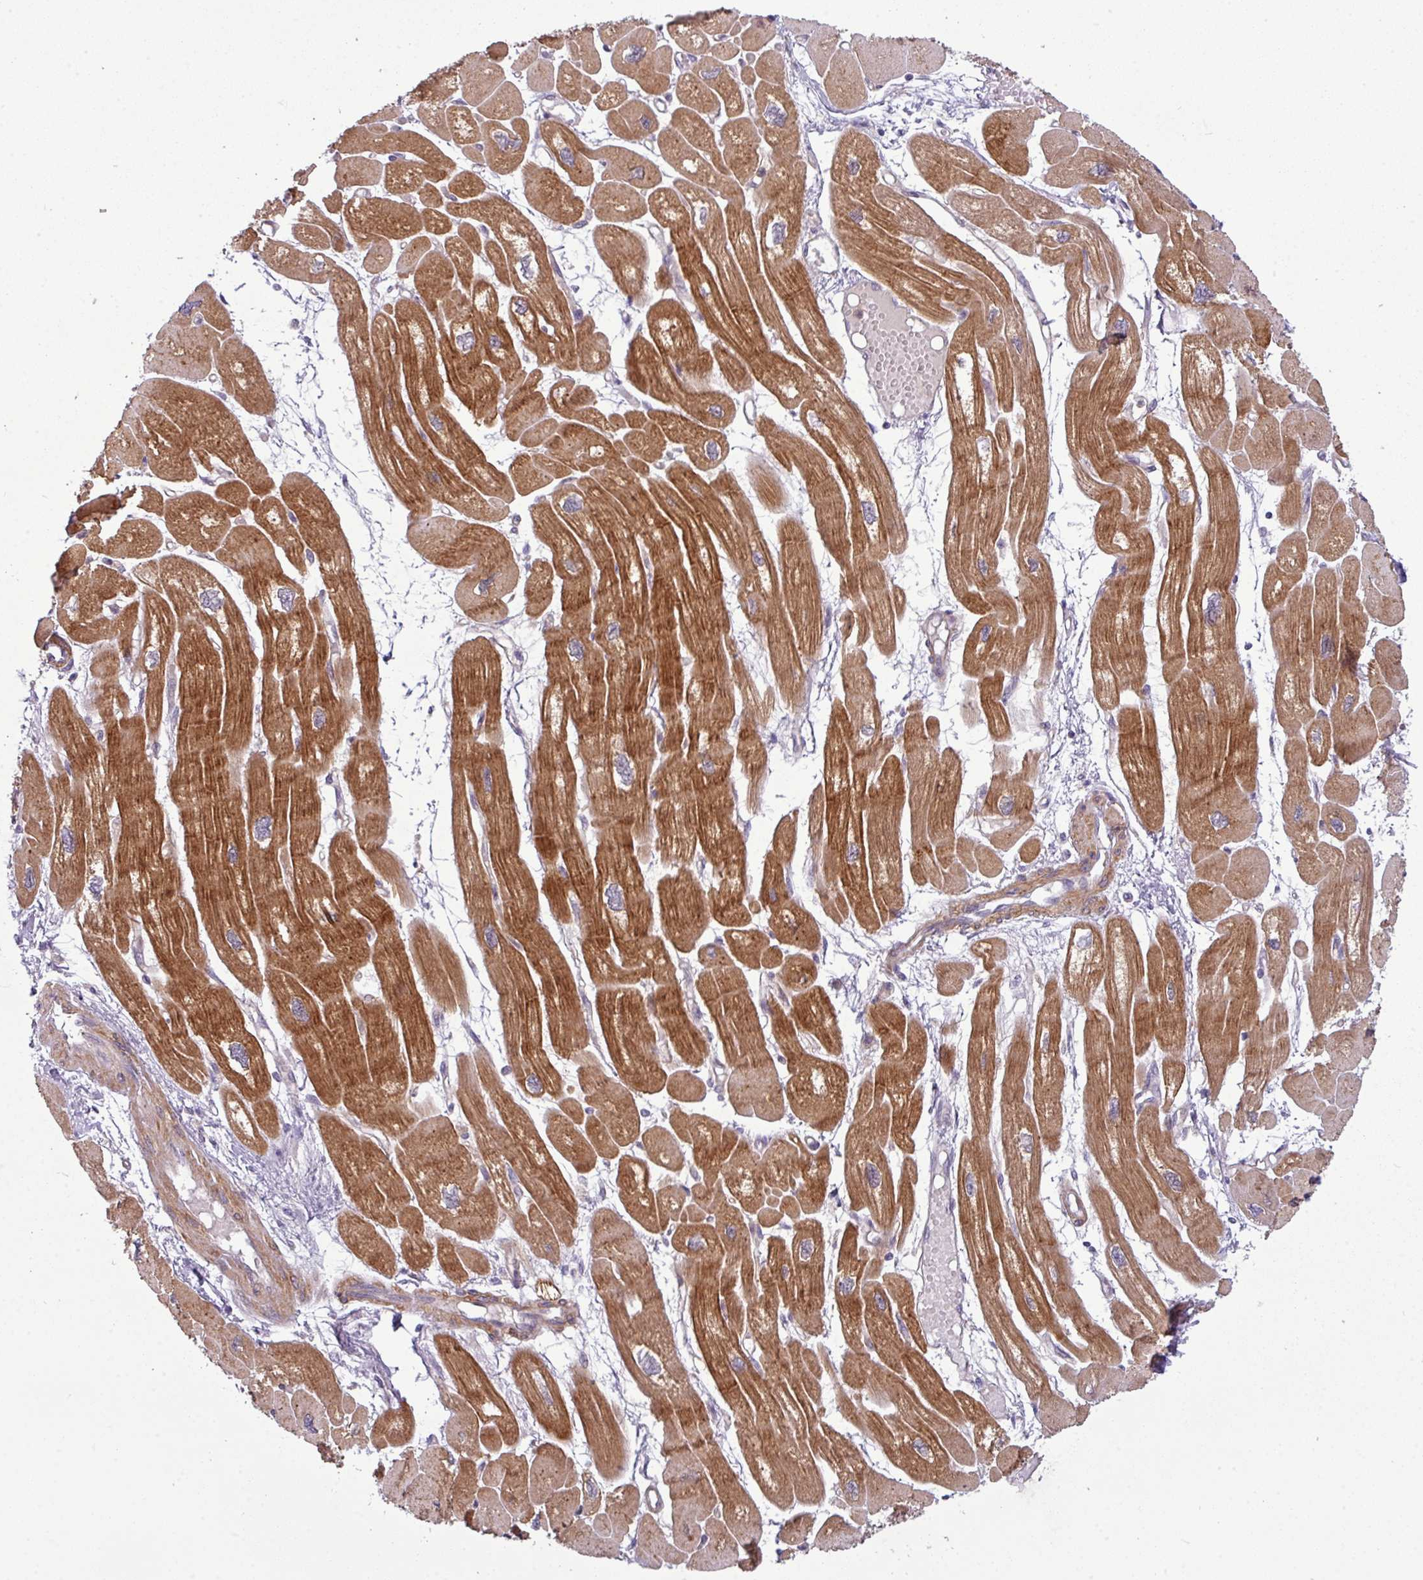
{"staining": {"intensity": "strong", "quantity": ">75%", "location": "cytoplasmic/membranous"}, "tissue": "heart muscle", "cell_type": "Cardiomyocytes", "image_type": "normal", "snomed": [{"axis": "morphology", "description": "Normal tissue, NOS"}, {"axis": "topography", "description": "Heart"}], "caption": "Protein expression analysis of benign heart muscle shows strong cytoplasmic/membranous expression in about >75% of cardiomyocytes. (DAB = brown stain, brightfield microscopy at high magnification).", "gene": "ZNF35", "patient": {"sex": "male", "age": 42}}